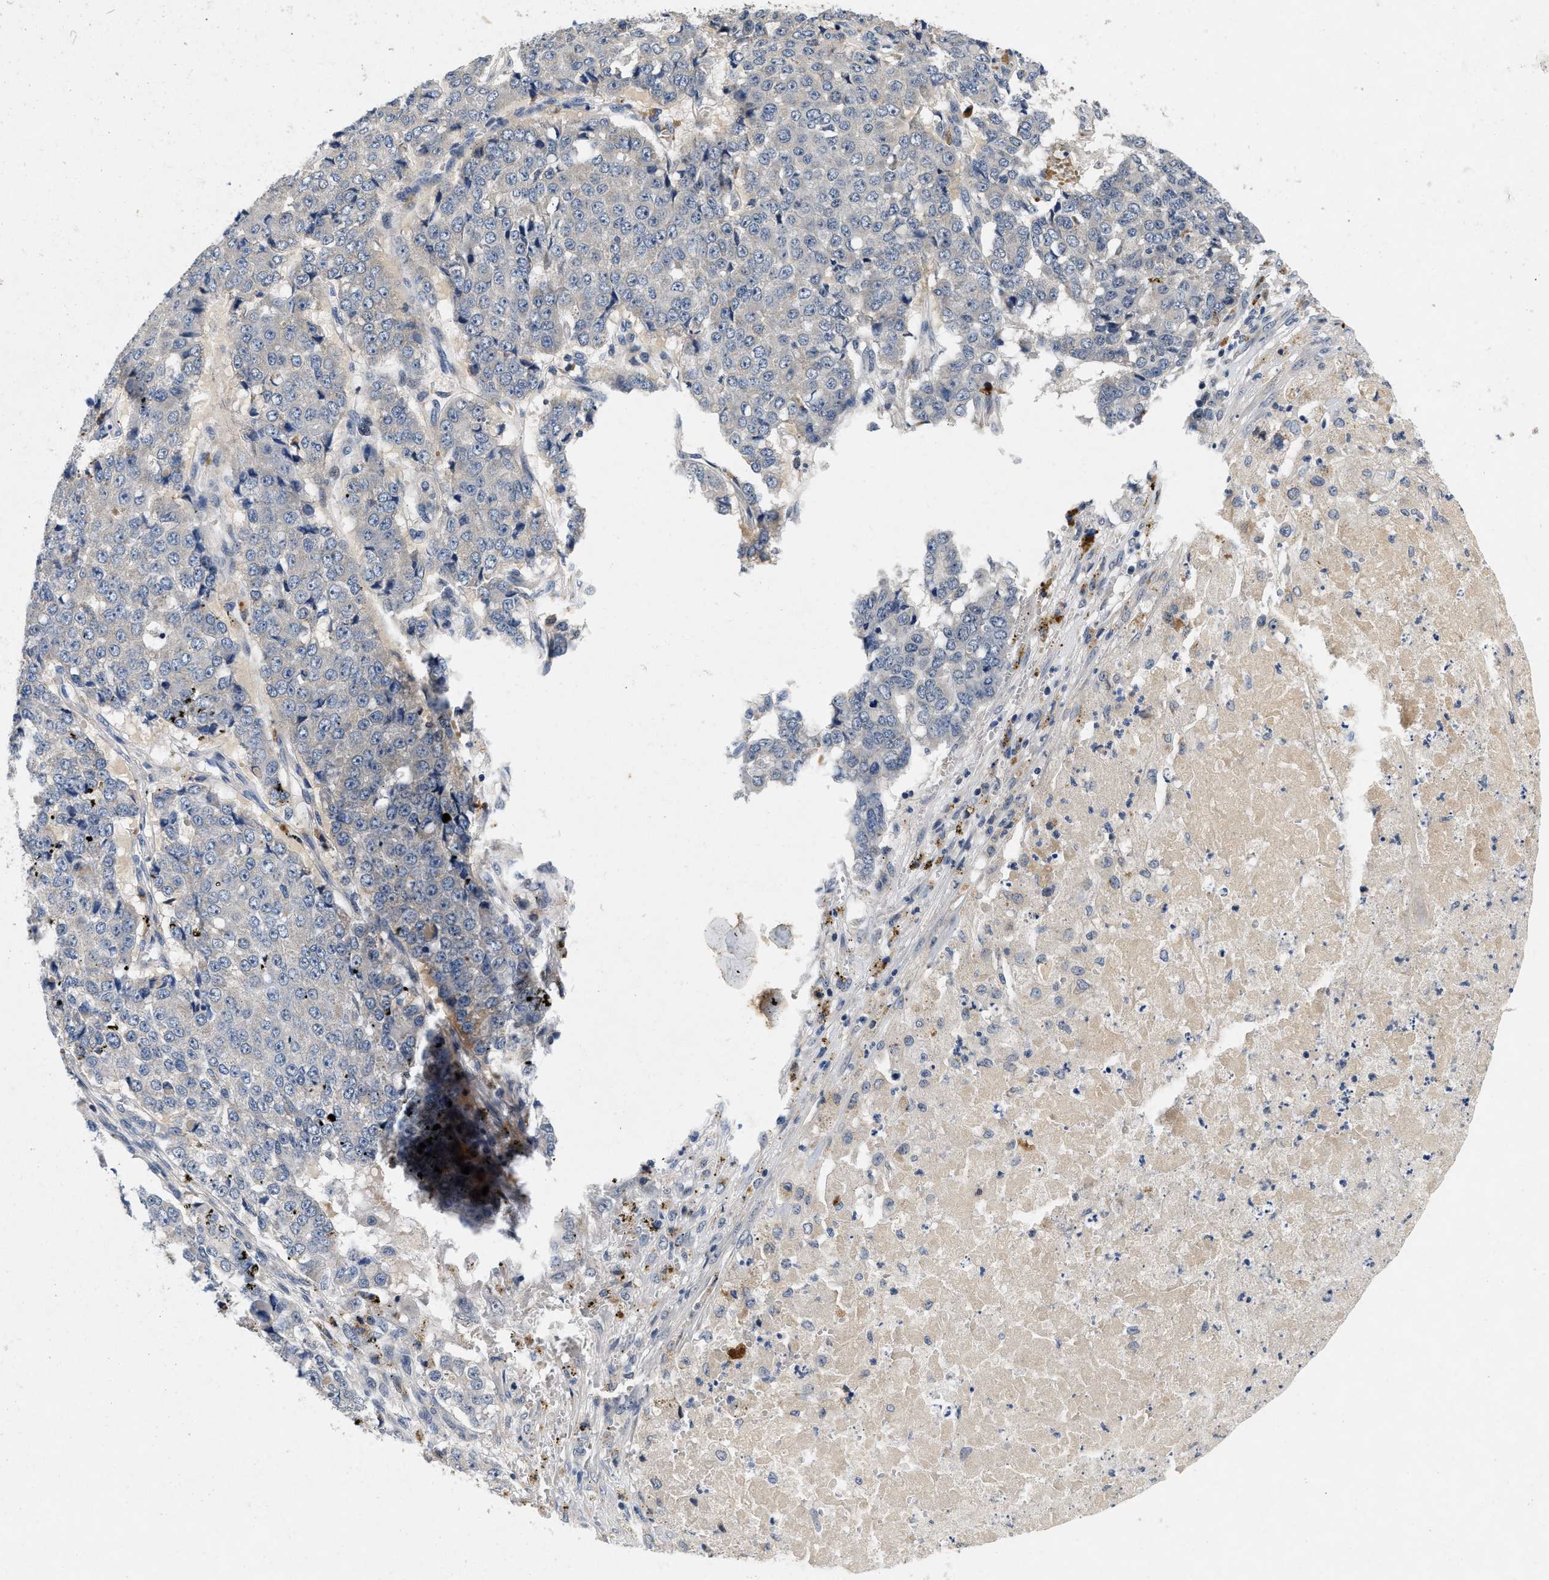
{"staining": {"intensity": "negative", "quantity": "none", "location": "none"}, "tissue": "pancreatic cancer", "cell_type": "Tumor cells", "image_type": "cancer", "snomed": [{"axis": "morphology", "description": "Adenocarcinoma, NOS"}, {"axis": "topography", "description": "Pancreas"}], "caption": "Tumor cells are negative for brown protein staining in pancreatic cancer (adenocarcinoma).", "gene": "PDP1", "patient": {"sex": "male", "age": 50}}